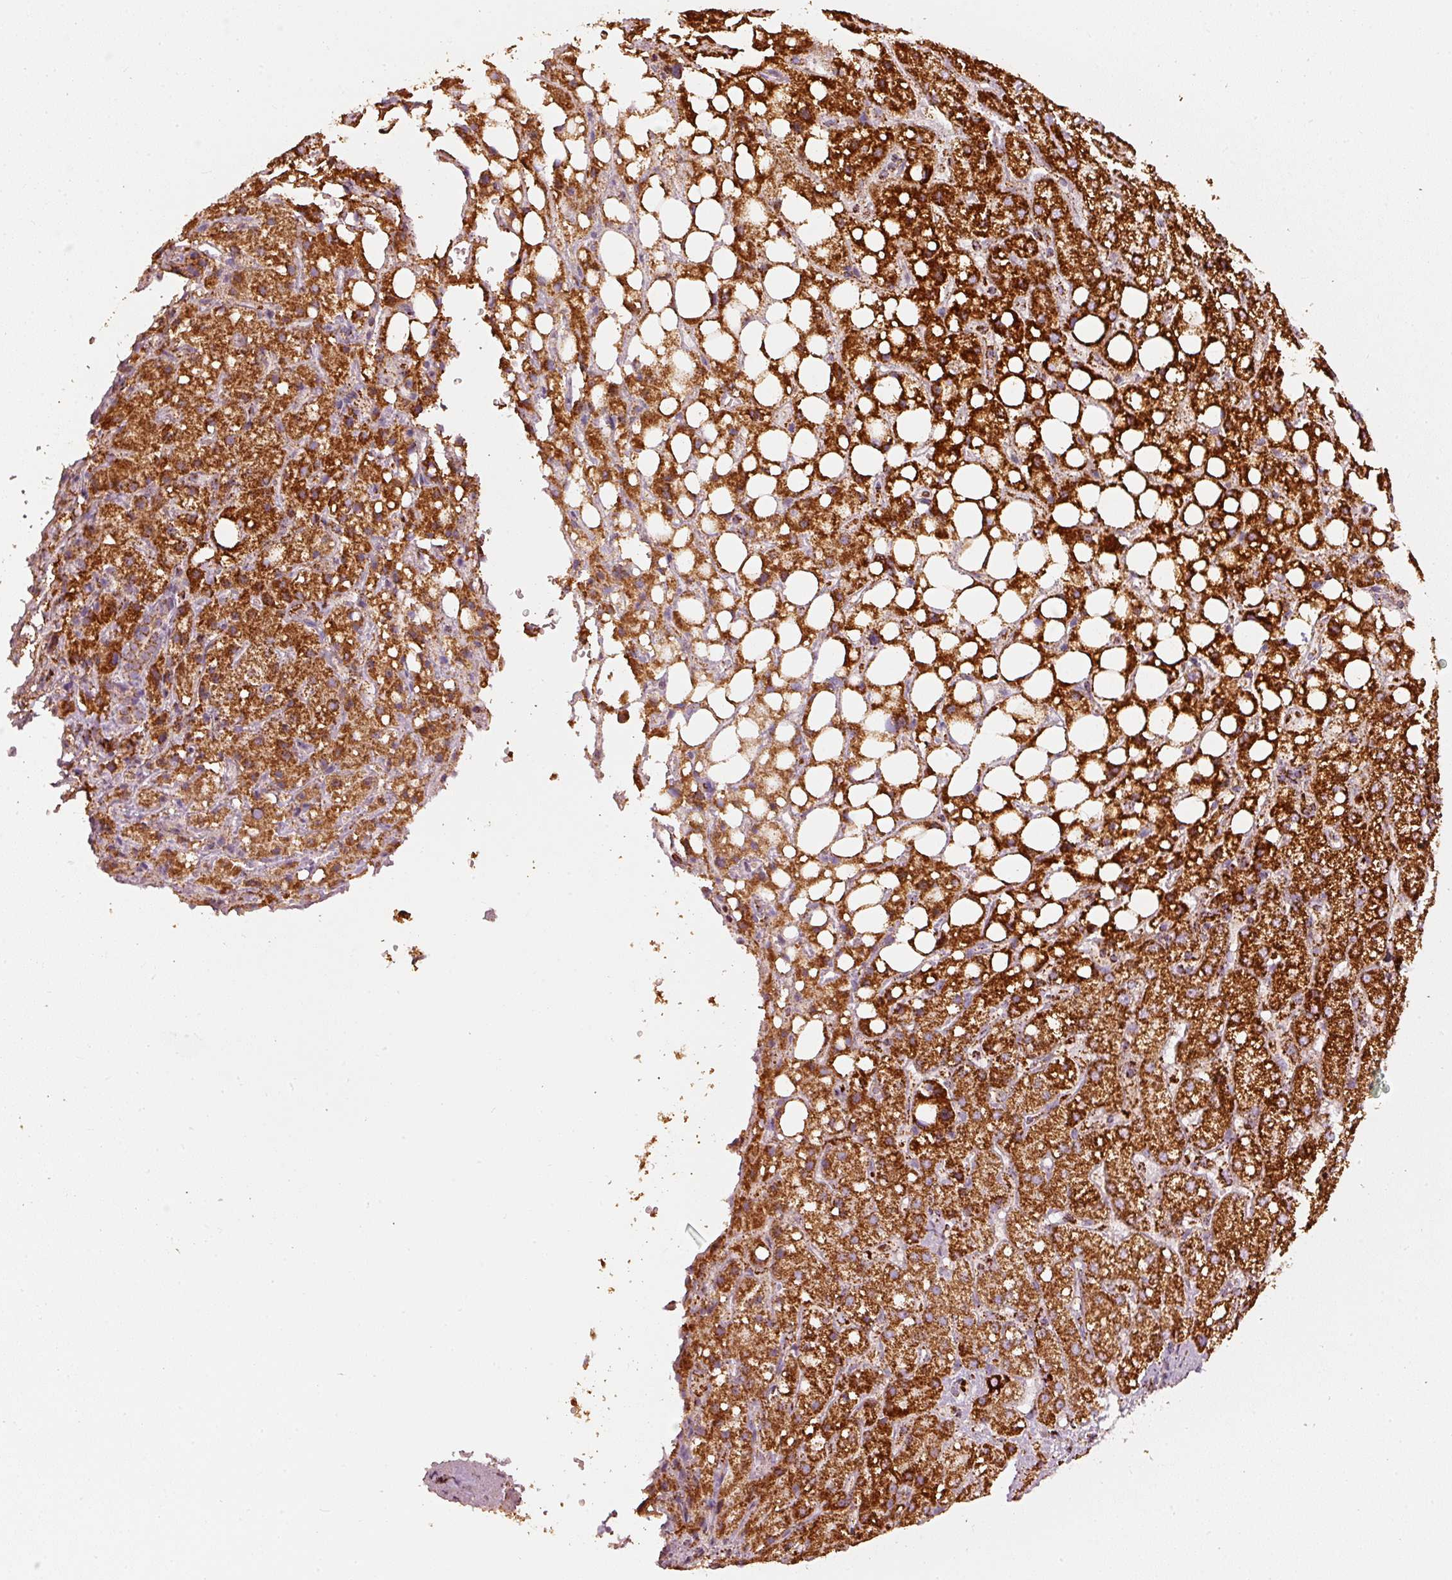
{"staining": {"intensity": "strong", "quantity": ">75%", "location": "cytoplasmic/membranous"}, "tissue": "liver cancer", "cell_type": "Tumor cells", "image_type": "cancer", "snomed": [{"axis": "morphology", "description": "Carcinoma, Hepatocellular, NOS"}, {"axis": "topography", "description": "Liver"}], "caption": "Immunohistochemical staining of human liver cancer displays high levels of strong cytoplasmic/membranous protein expression in about >75% of tumor cells.", "gene": "UQCRC1", "patient": {"sex": "male", "age": 80}}